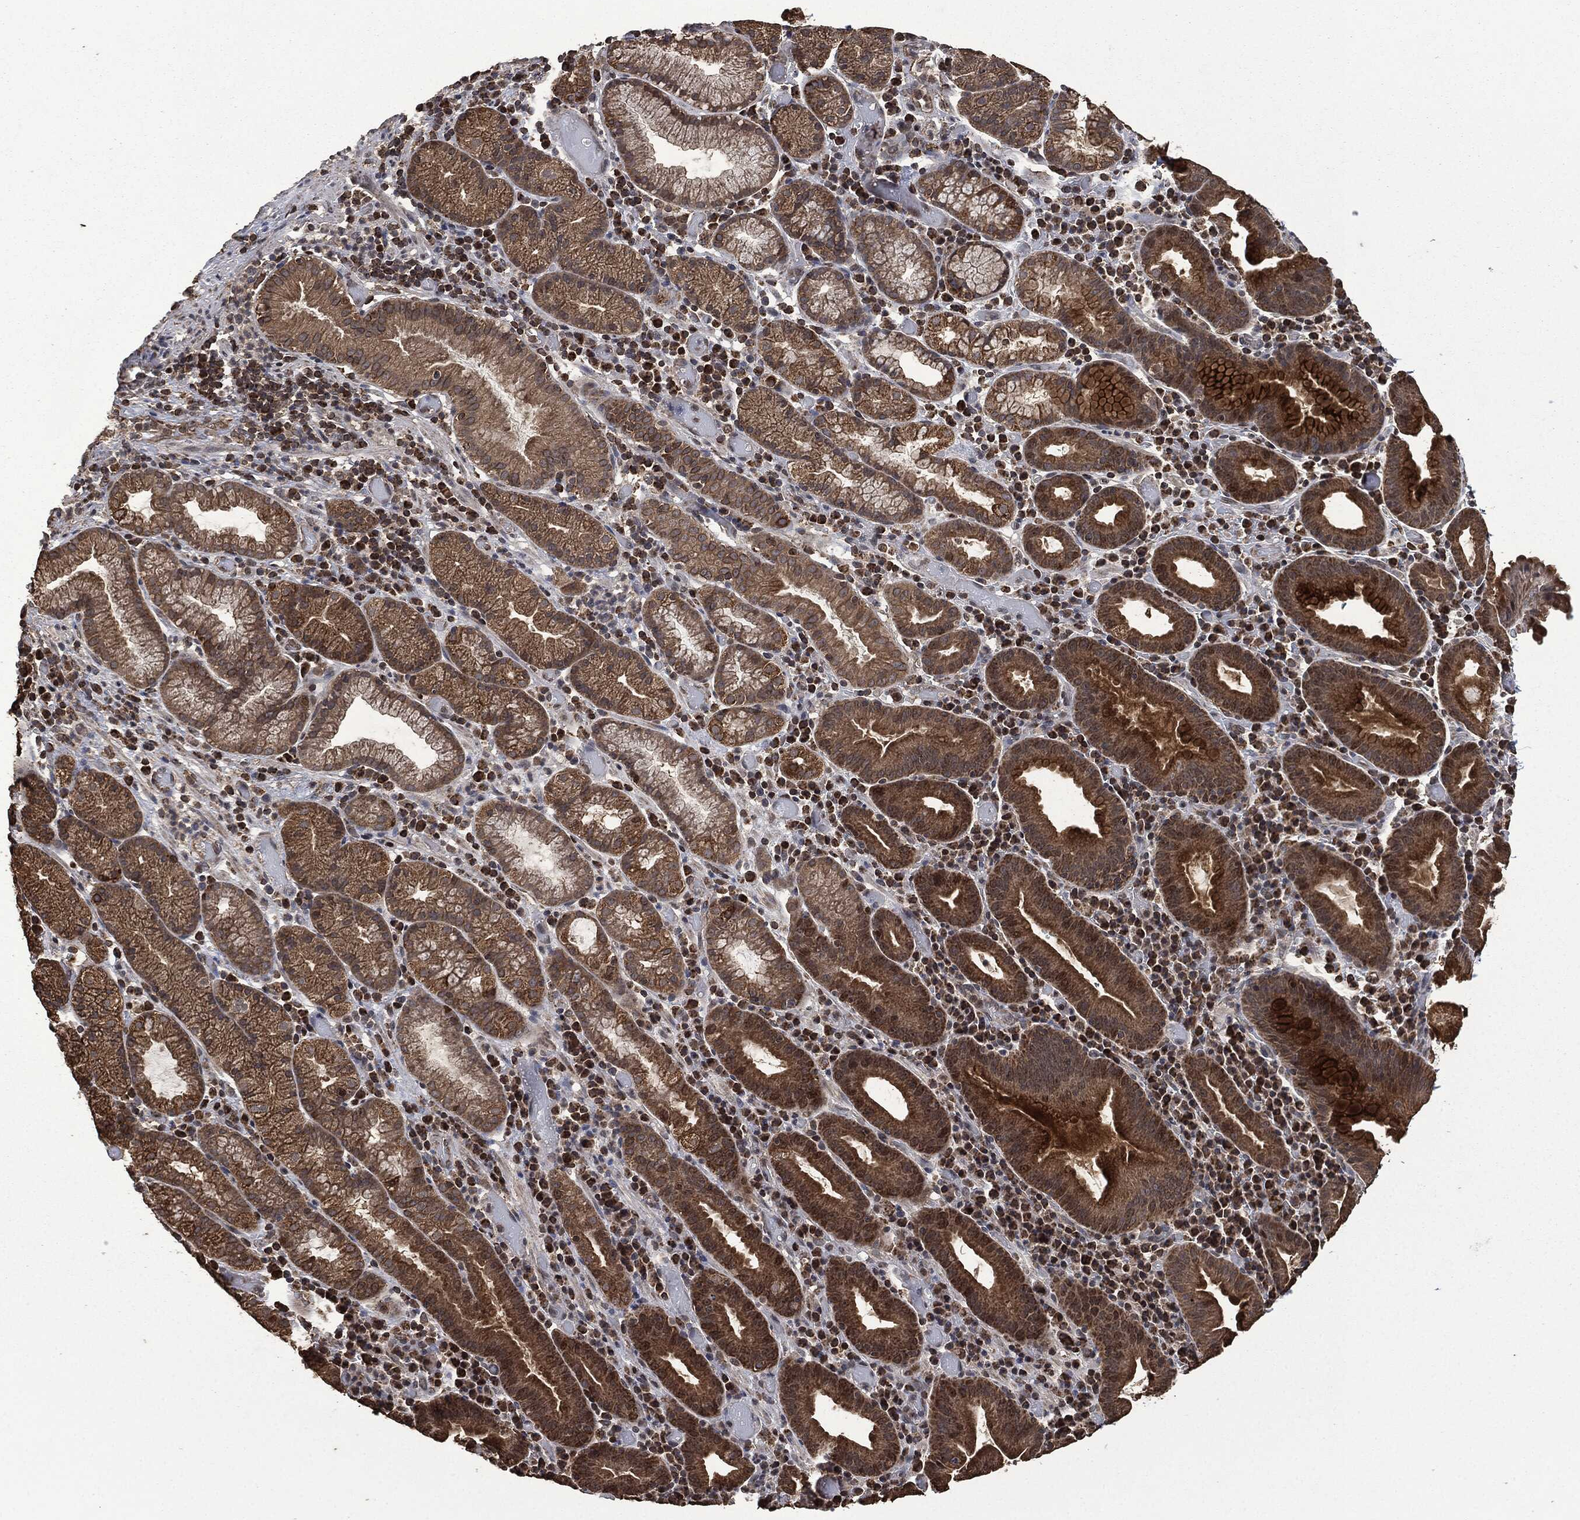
{"staining": {"intensity": "moderate", "quantity": ">75%", "location": "cytoplasmic/membranous"}, "tissue": "stomach cancer", "cell_type": "Tumor cells", "image_type": "cancer", "snomed": [{"axis": "morphology", "description": "Adenocarcinoma, NOS"}, {"axis": "topography", "description": "Stomach"}], "caption": "Protein staining by immunohistochemistry (IHC) shows moderate cytoplasmic/membranous staining in about >75% of tumor cells in stomach cancer.", "gene": "LIG3", "patient": {"sex": "male", "age": 79}}